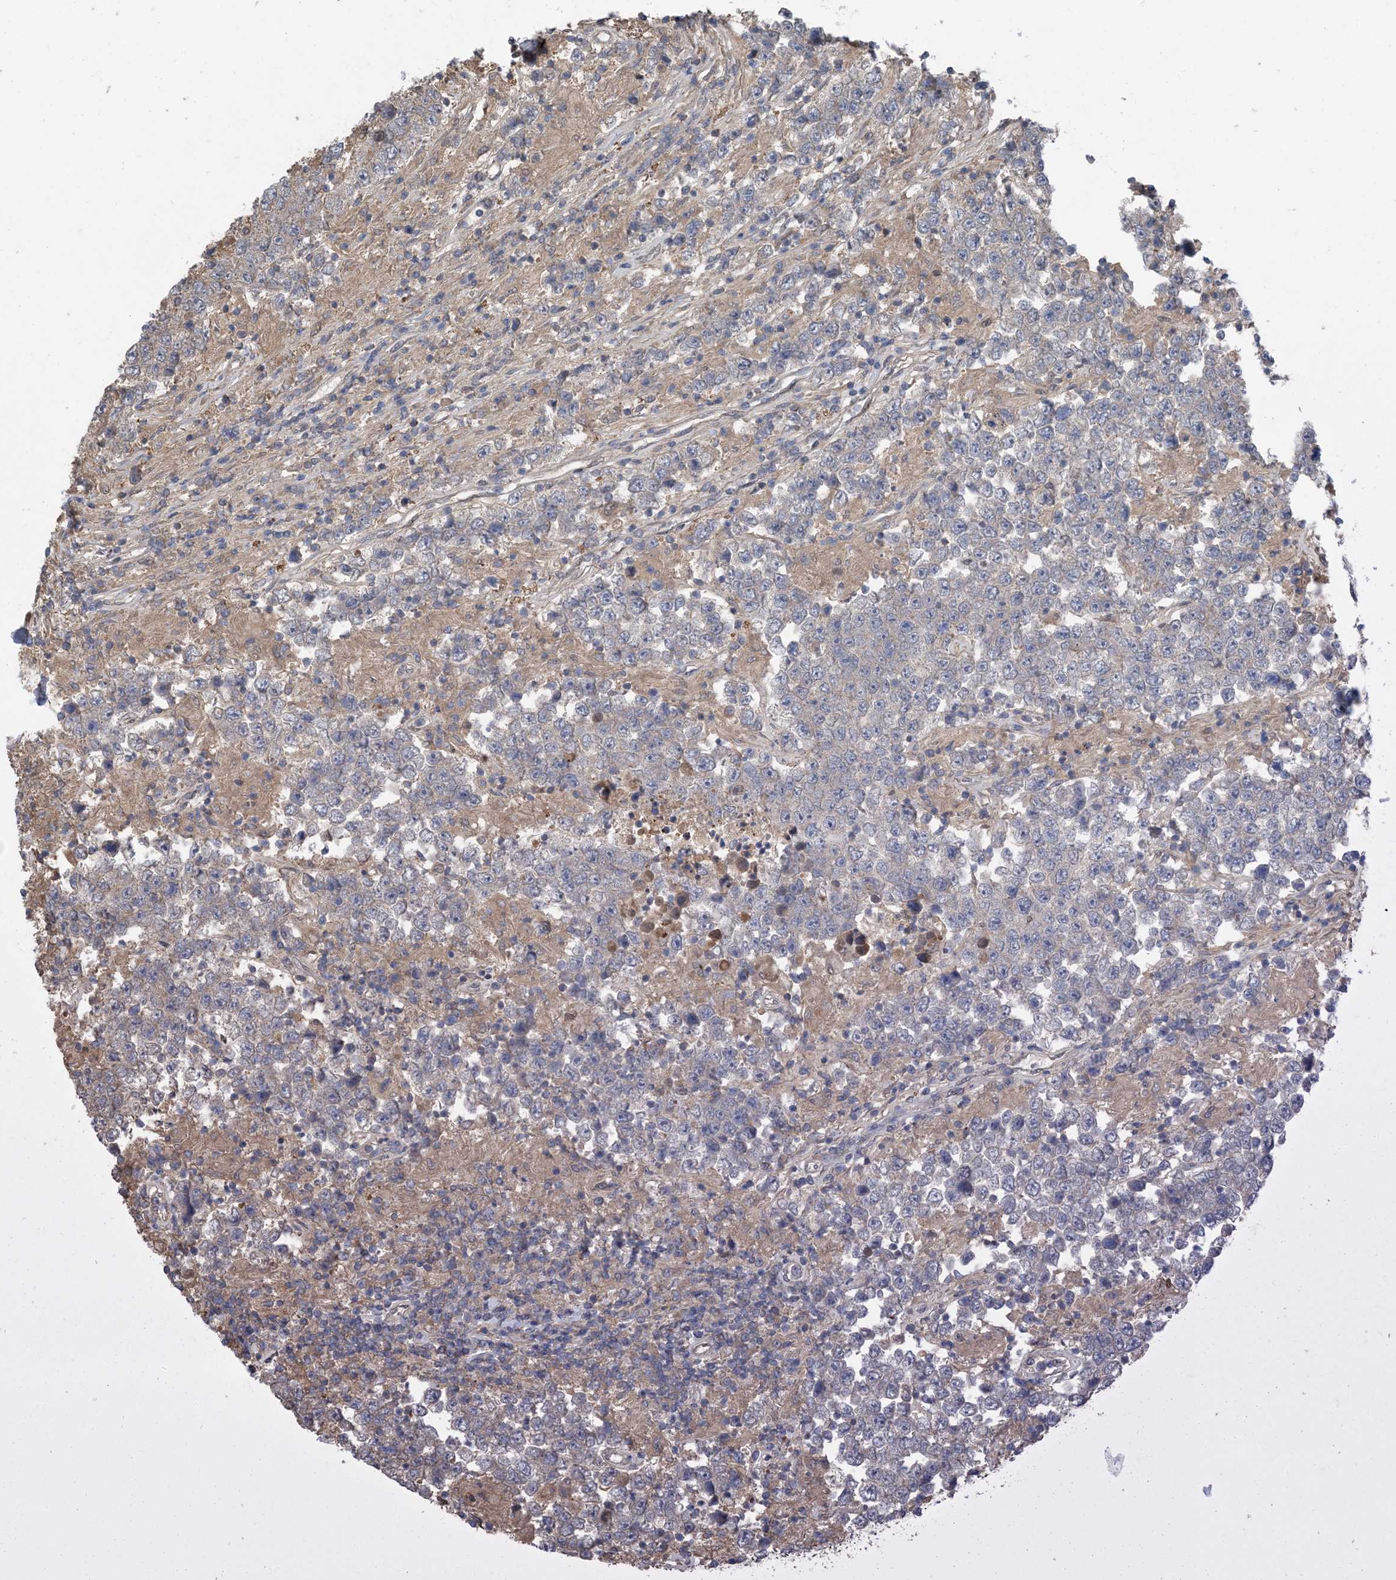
{"staining": {"intensity": "negative", "quantity": "none", "location": "none"}, "tissue": "testis cancer", "cell_type": "Tumor cells", "image_type": "cancer", "snomed": [{"axis": "morphology", "description": "Normal tissue, NOS"}, {"axis": "morphology", "description": "Urothelial carcinoma, High grade"}, {"axis": "morphology", "description": "Seminoma, NOS"}, {"axis": "morphology", "description": "Carcinoma, Embryonal, NOS"}, {"axis": "topography", "description": "Urinary bladder"}, {"axis": "topography", "description": "Testis"}], "caption": "Tumor cells show no significant protein positivity in embryonal carcinoma (testis).", "gene": "HIKESHI", "patient": {"sex": "male", "age": 41}}